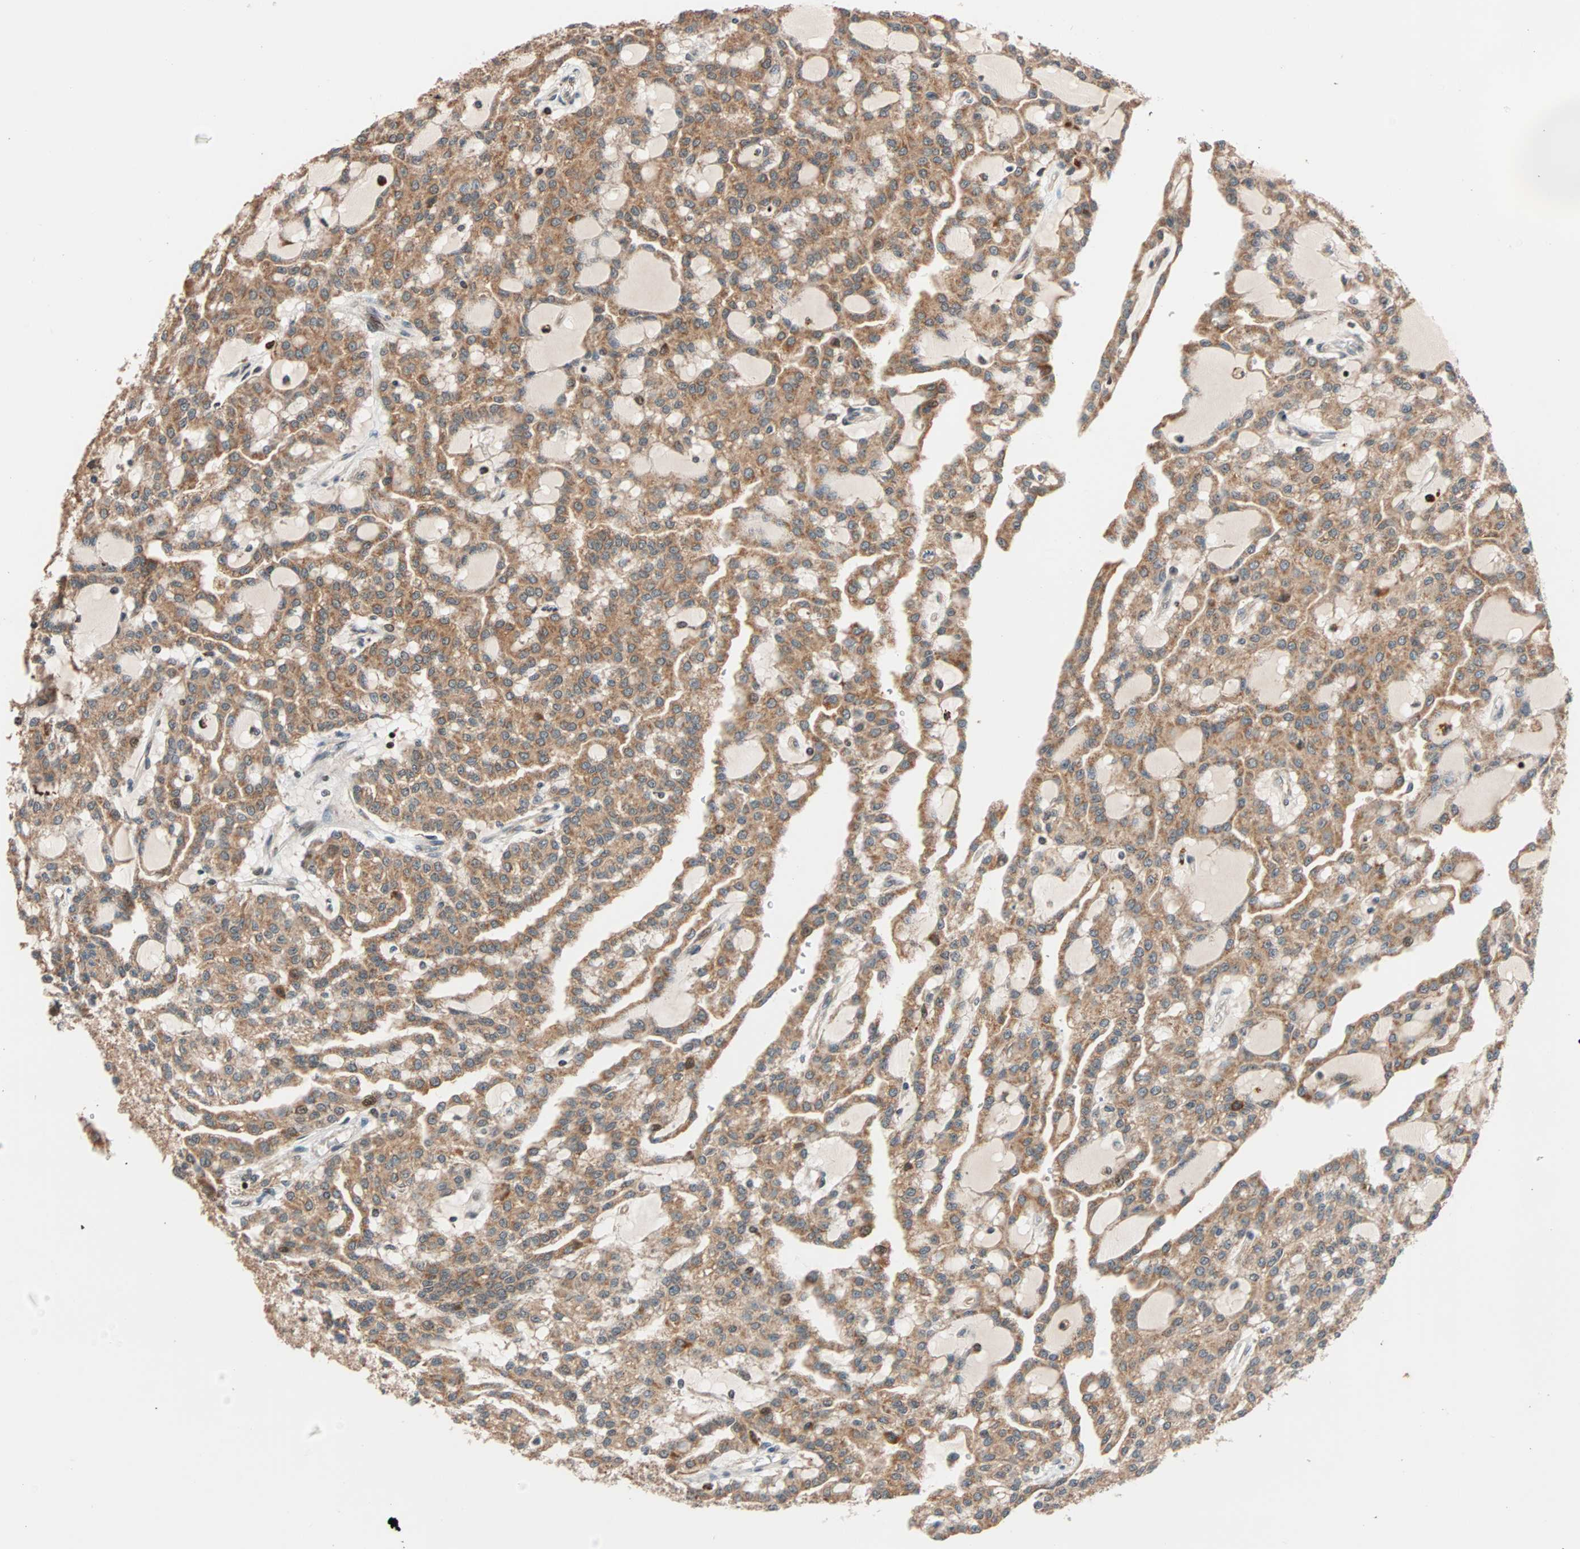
{"staining": {"intensity": "moderate", "quantity": ">75%", "location": "cytoplasmic/membranous"}, "tissue": "renal cancer", "cell_type": "Tumor cells", "image_type": "cancer", "snomed": [{"axis": "morphology", "description": "Adenocarcinoma, NOS"}, {"axis": "topography", "description": "Kidney"}], "caption": "Moderate cytoplasmic/membranous positivity is present in about >75% of tumor cells in renal cancer. Using DAB (brown) and hematoxylin (blue) stains, captured at high magnification using brightfield microscopy.", "gene": "HECW1", "patient": {"sex": "male", "age": 63}}